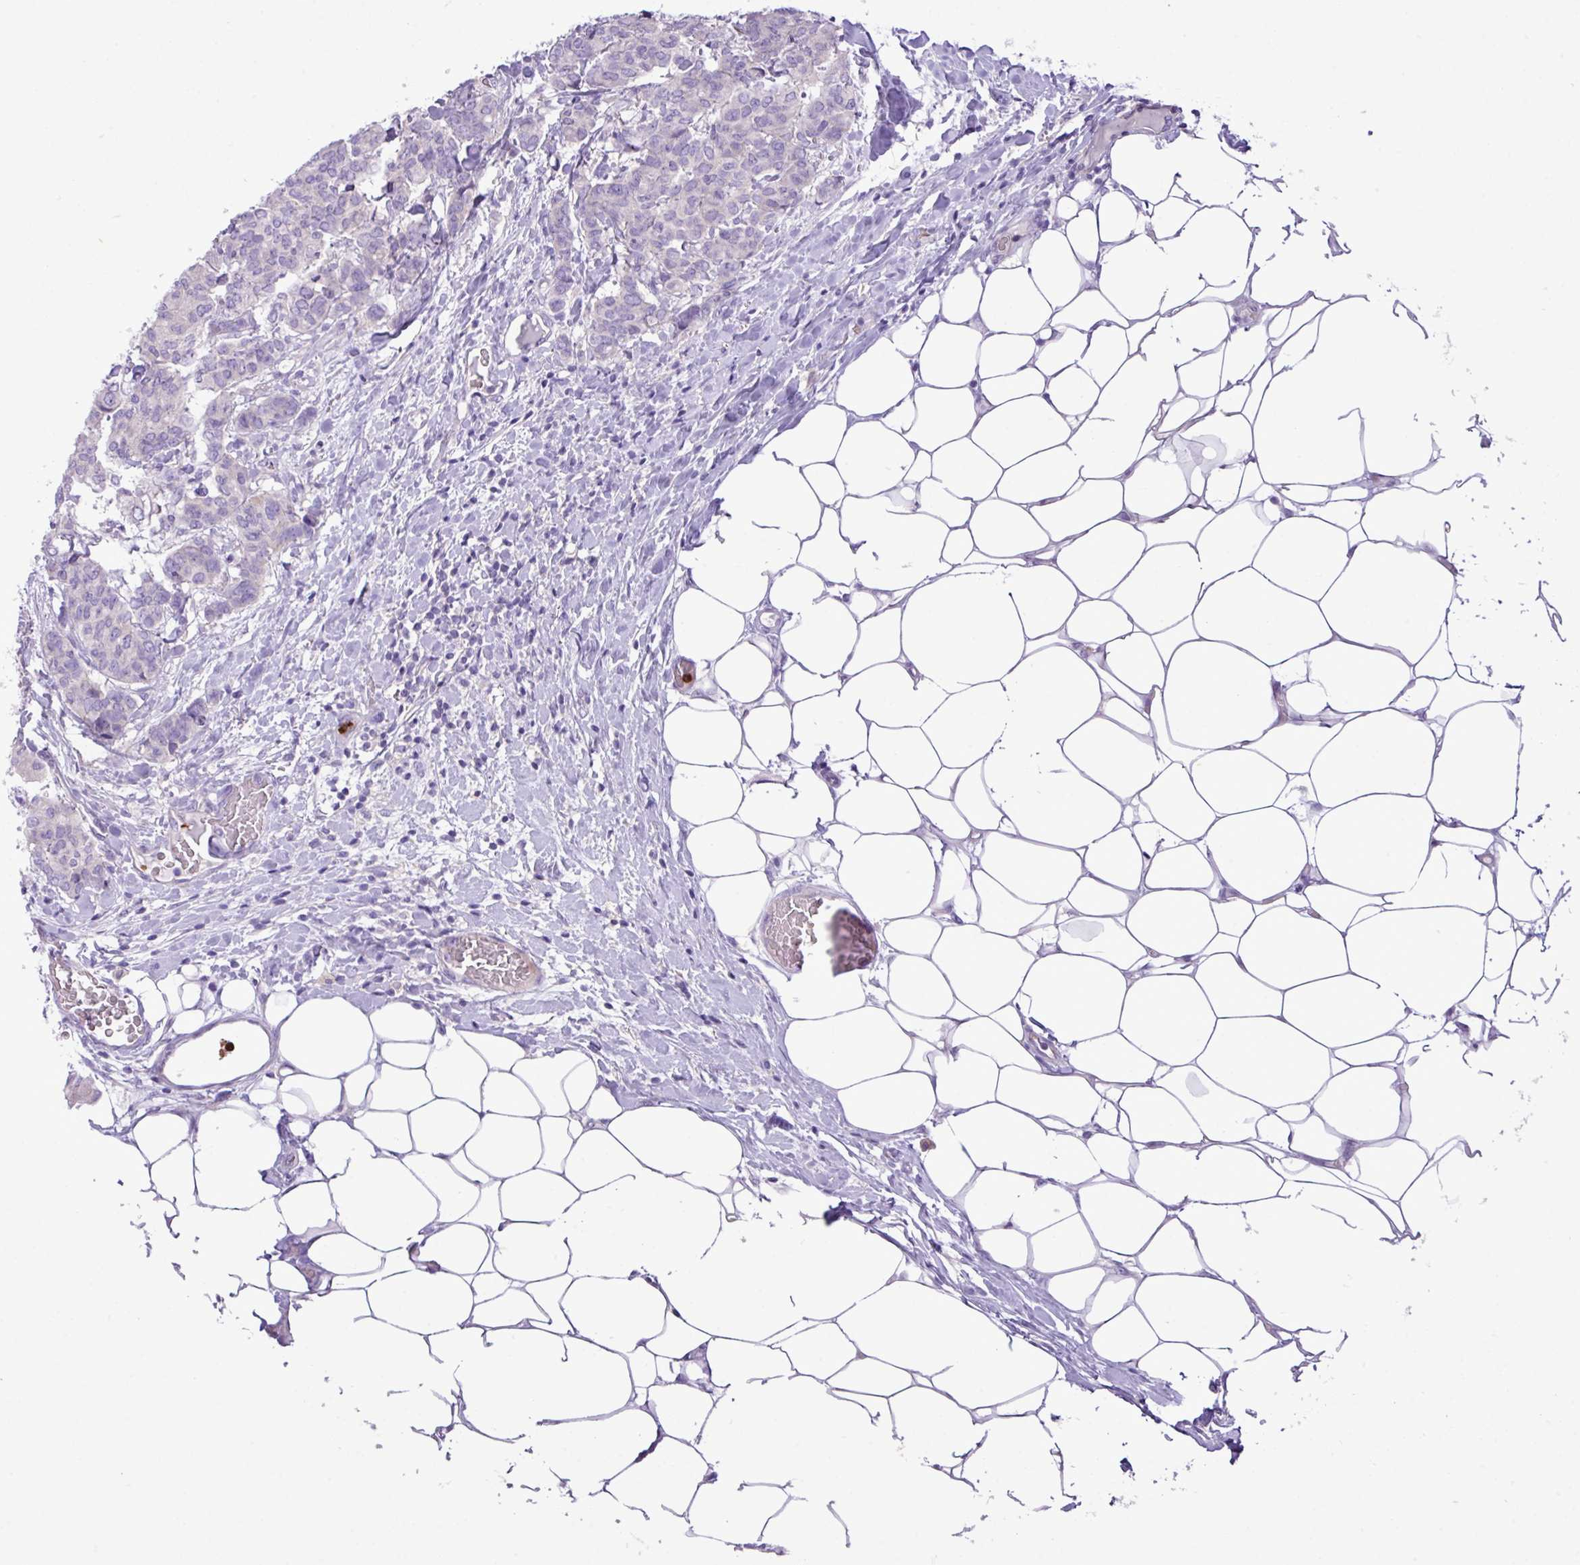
{"staining": {"intensity": "negative", "quantity": "none", "location": "none"}, "tissue": "breast cancer", "cell_type": "Tumor cells", "image_type": "cancer", "snomed": [{"axis": "morphology", "description": "Duct carcinoma"}, {"axis": "topography", "description": "Breast"}], "caption": "The immunohistochemistry (IHC) photomicrograph has no significant positivity in tumor cells of breast cancer tissue. The staining is performed using DAB (3,3'-diaminobenzidine) brown chromogen with nuclei counter-stained in using hematoxylin.", "gene": "ZSCAN5A", "patient": {"sex": "female", "age": 75}}